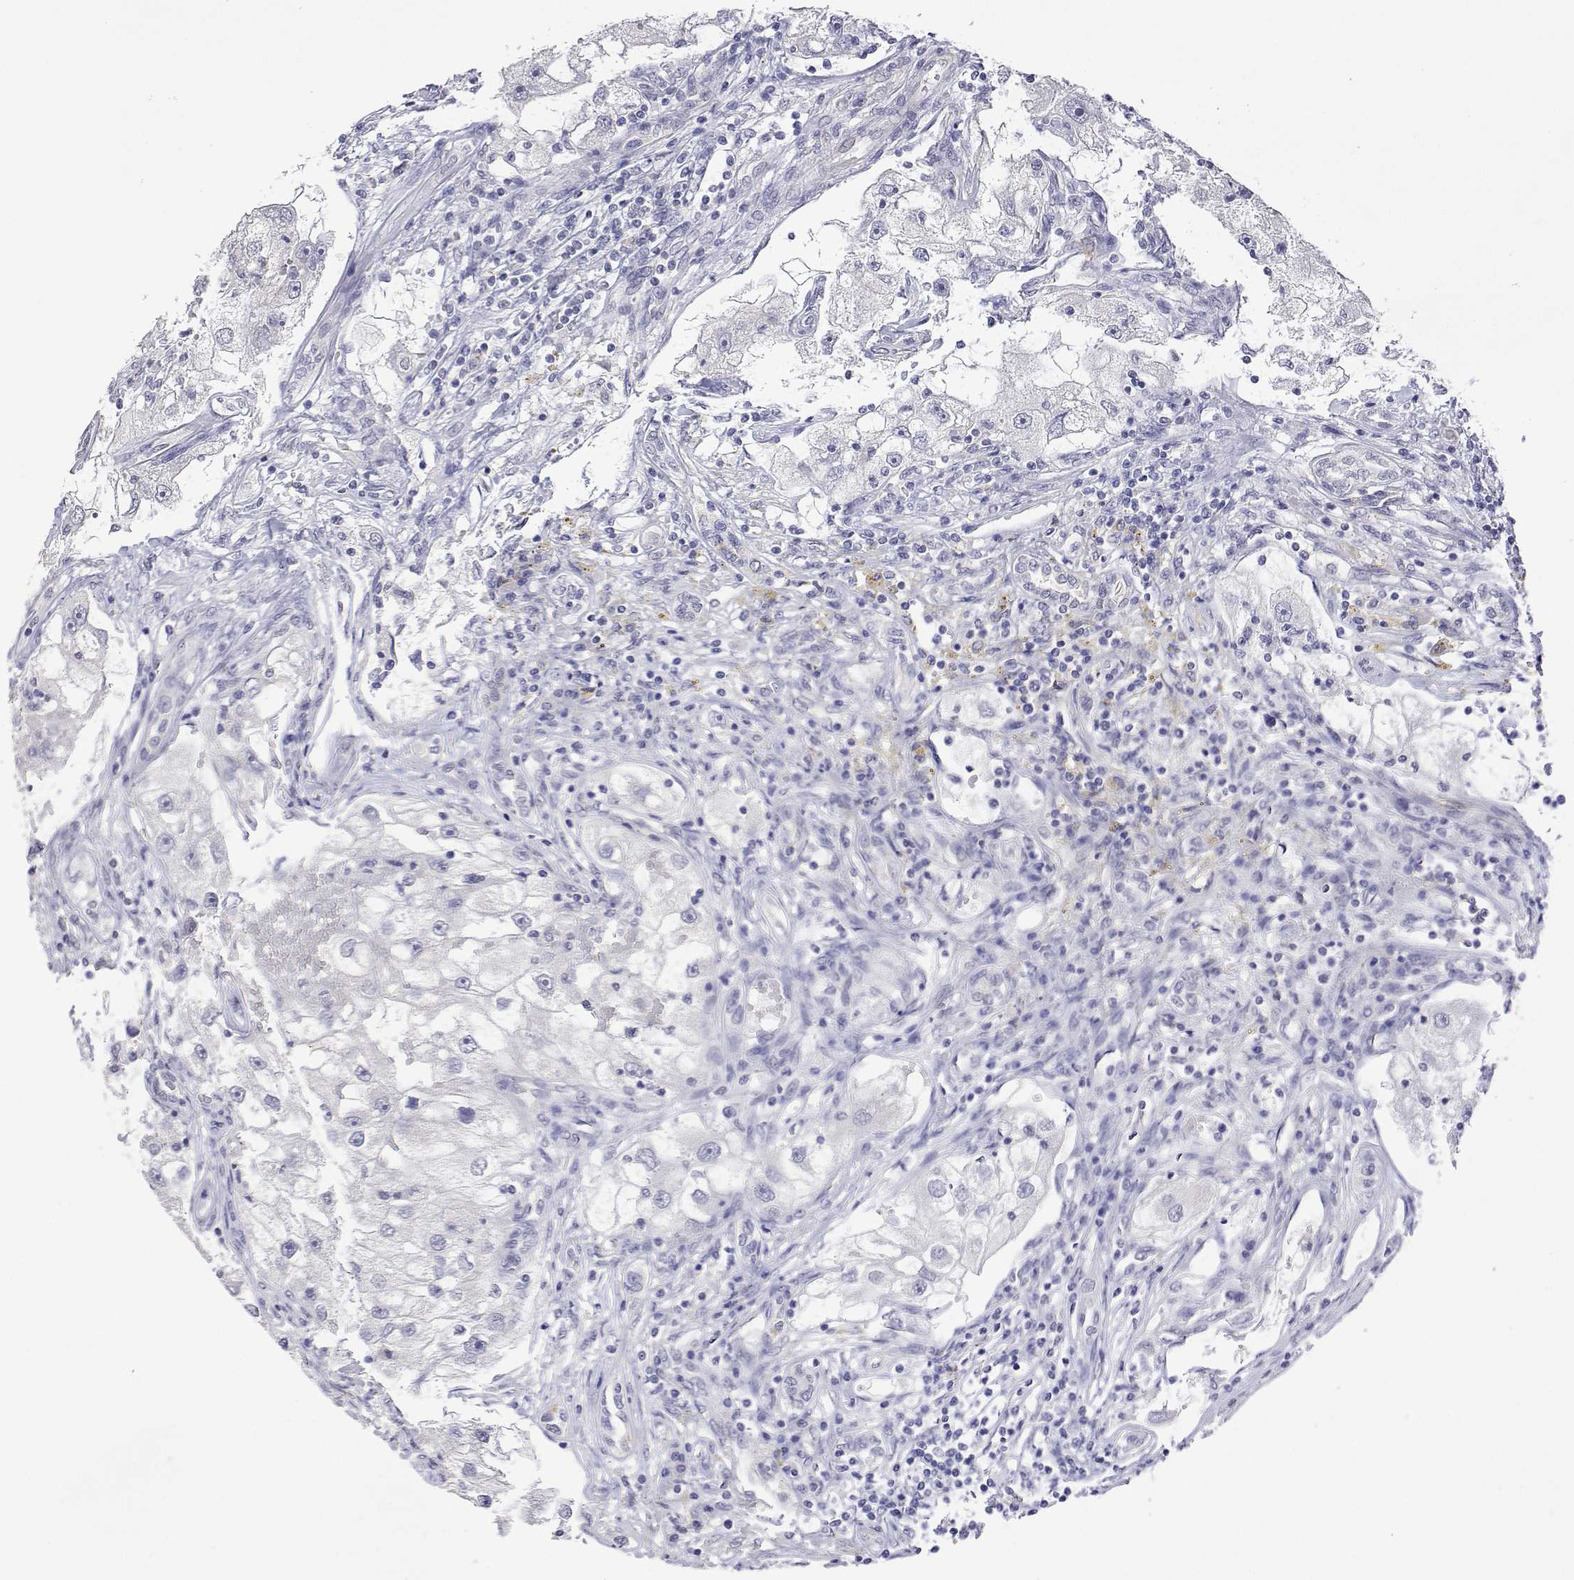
{"staining": {"intensity": "negative", "quantity": "none", "location": "none"}, "tissue": "renal cancer", "cell_type": "Tumor cells", "image_type": "cancer", "snomed": [{"axis": "morphology", "description": "Adenocarcinoma, NOS"}, {"axis": "topography", "description": "Kidney"}], "caption": "High power microscopy image of an immunohistochemistry image of renal adenocarcinoma, revealing no significant expression in tumor cells. Brightfield microscopy of immunohistochemistry stained with DAB (brown) and hematoxylin (blue), captured at high magnification.", "gene": "PLCB1", "patient": {"sex": "male", "age": 63}}